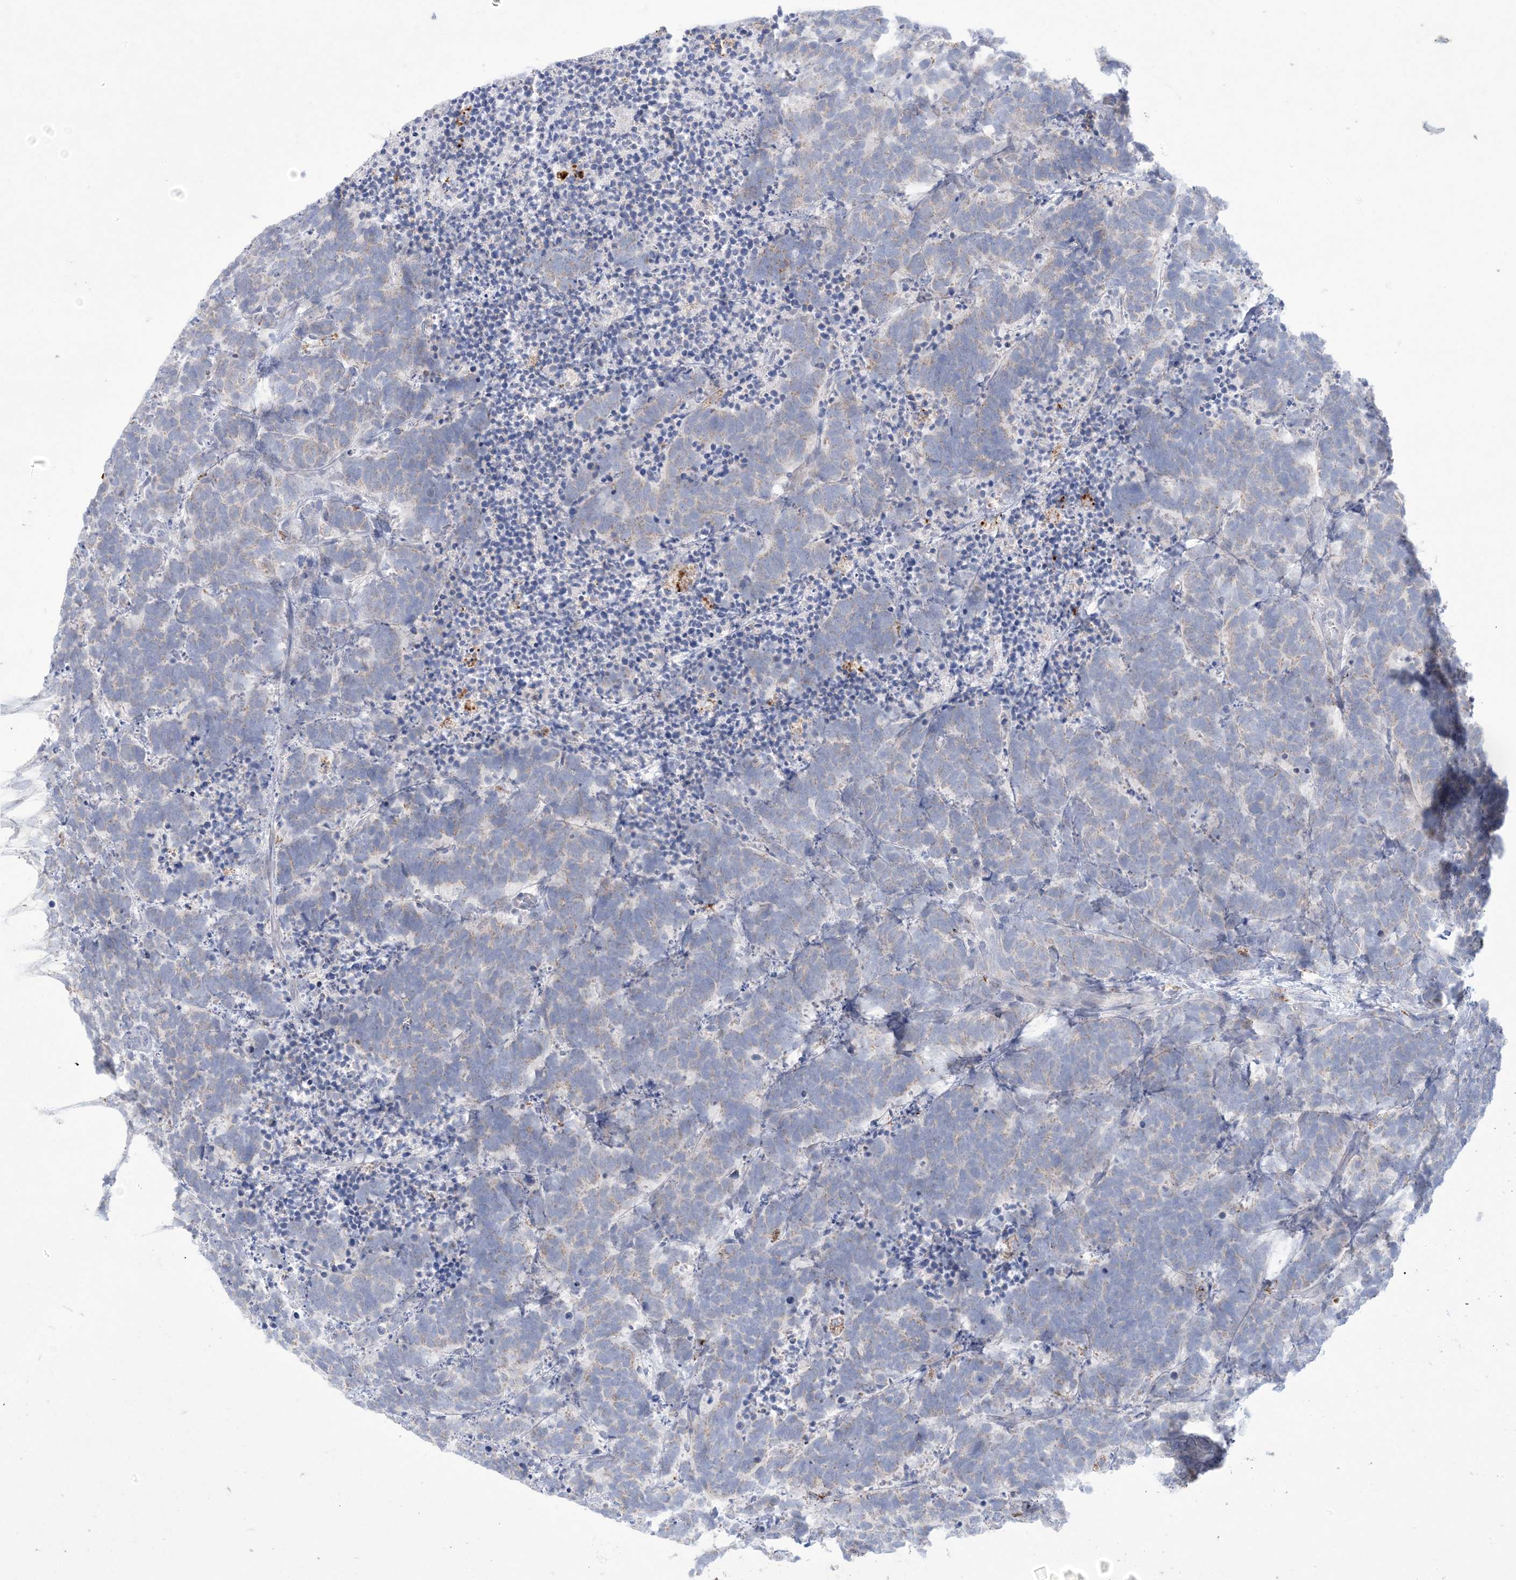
{"staining": {"intensity": "weak", "quantity": "<25%", "location": "cytoplasmic/membranous"}, "tissue": "carcinoid", "cell_type": "Tumor cells", "image_type": "cancer", "snomed": [{"axis": "morphology", "description": "Carcinoma, NOS"}, {"axis": "morphology", "description": "Carcinoid, malignant, NOS"}, {"axis": "topography", "description": "Urinary bladder"}], "caption": "This is a histopathology image of immunohistochemistry (IHC) staining of carcinoid, which shows no expression in tumor cells.", "gene": "KCTD6", "patient": {"sex": "male", "age": 57}}